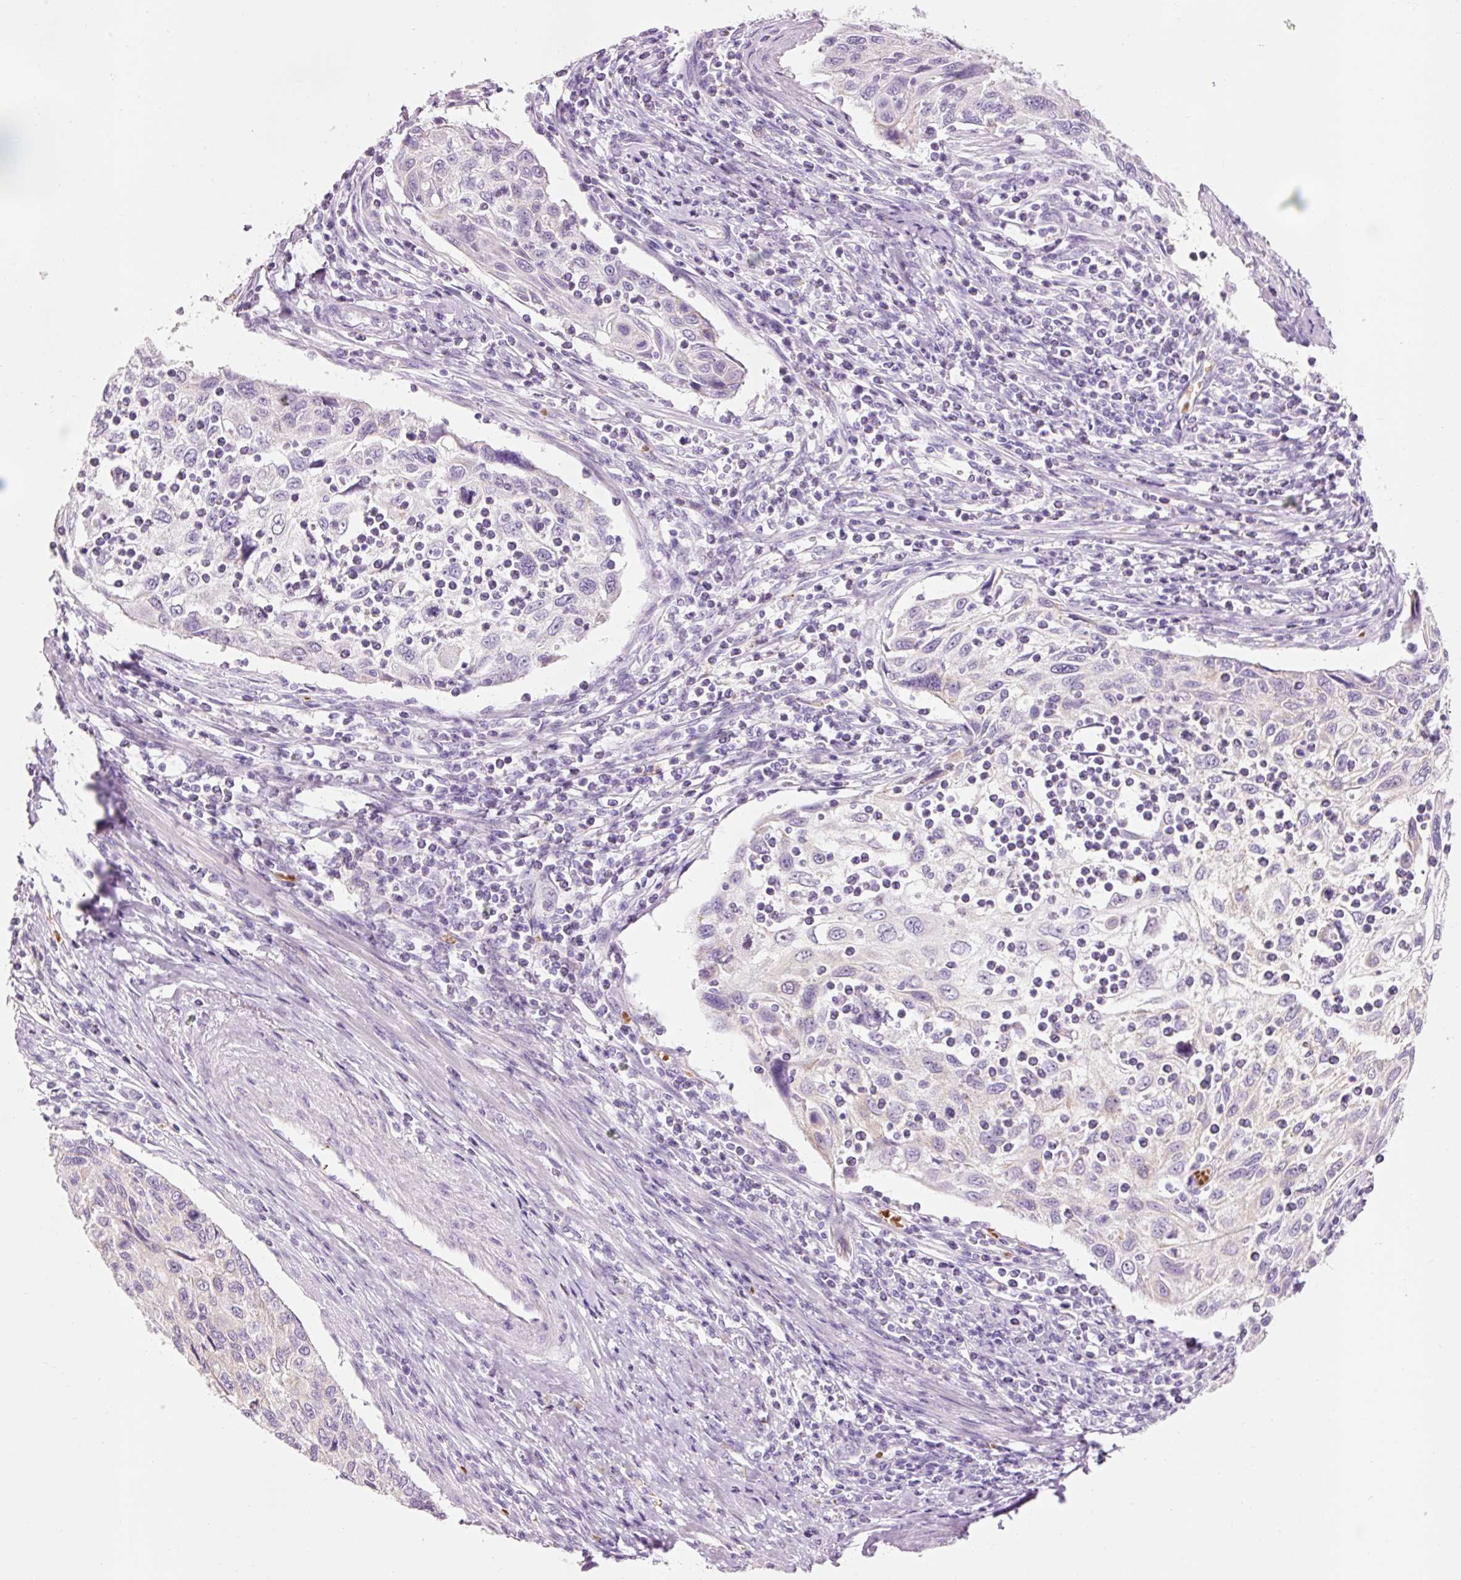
{"staining": {"intensity": "negative", "quantity": "none", "location": "none"}, "tissue": "cervical cancer", "cell_type": "Tumor cells", "image_type": "cancer", "snomed": [{"axis": "morphology", "description": "Squamous cell carcinoma, NOS"}, {"axis": "topography", "description": "Cervix"}], "caption": "The IHC image has no significant positivity in tumor cells of cervical cancer tissue. Nuclei are stained in blue.", "gene": "DHRS11", "patient": {"sex": "female", "age": 70}}